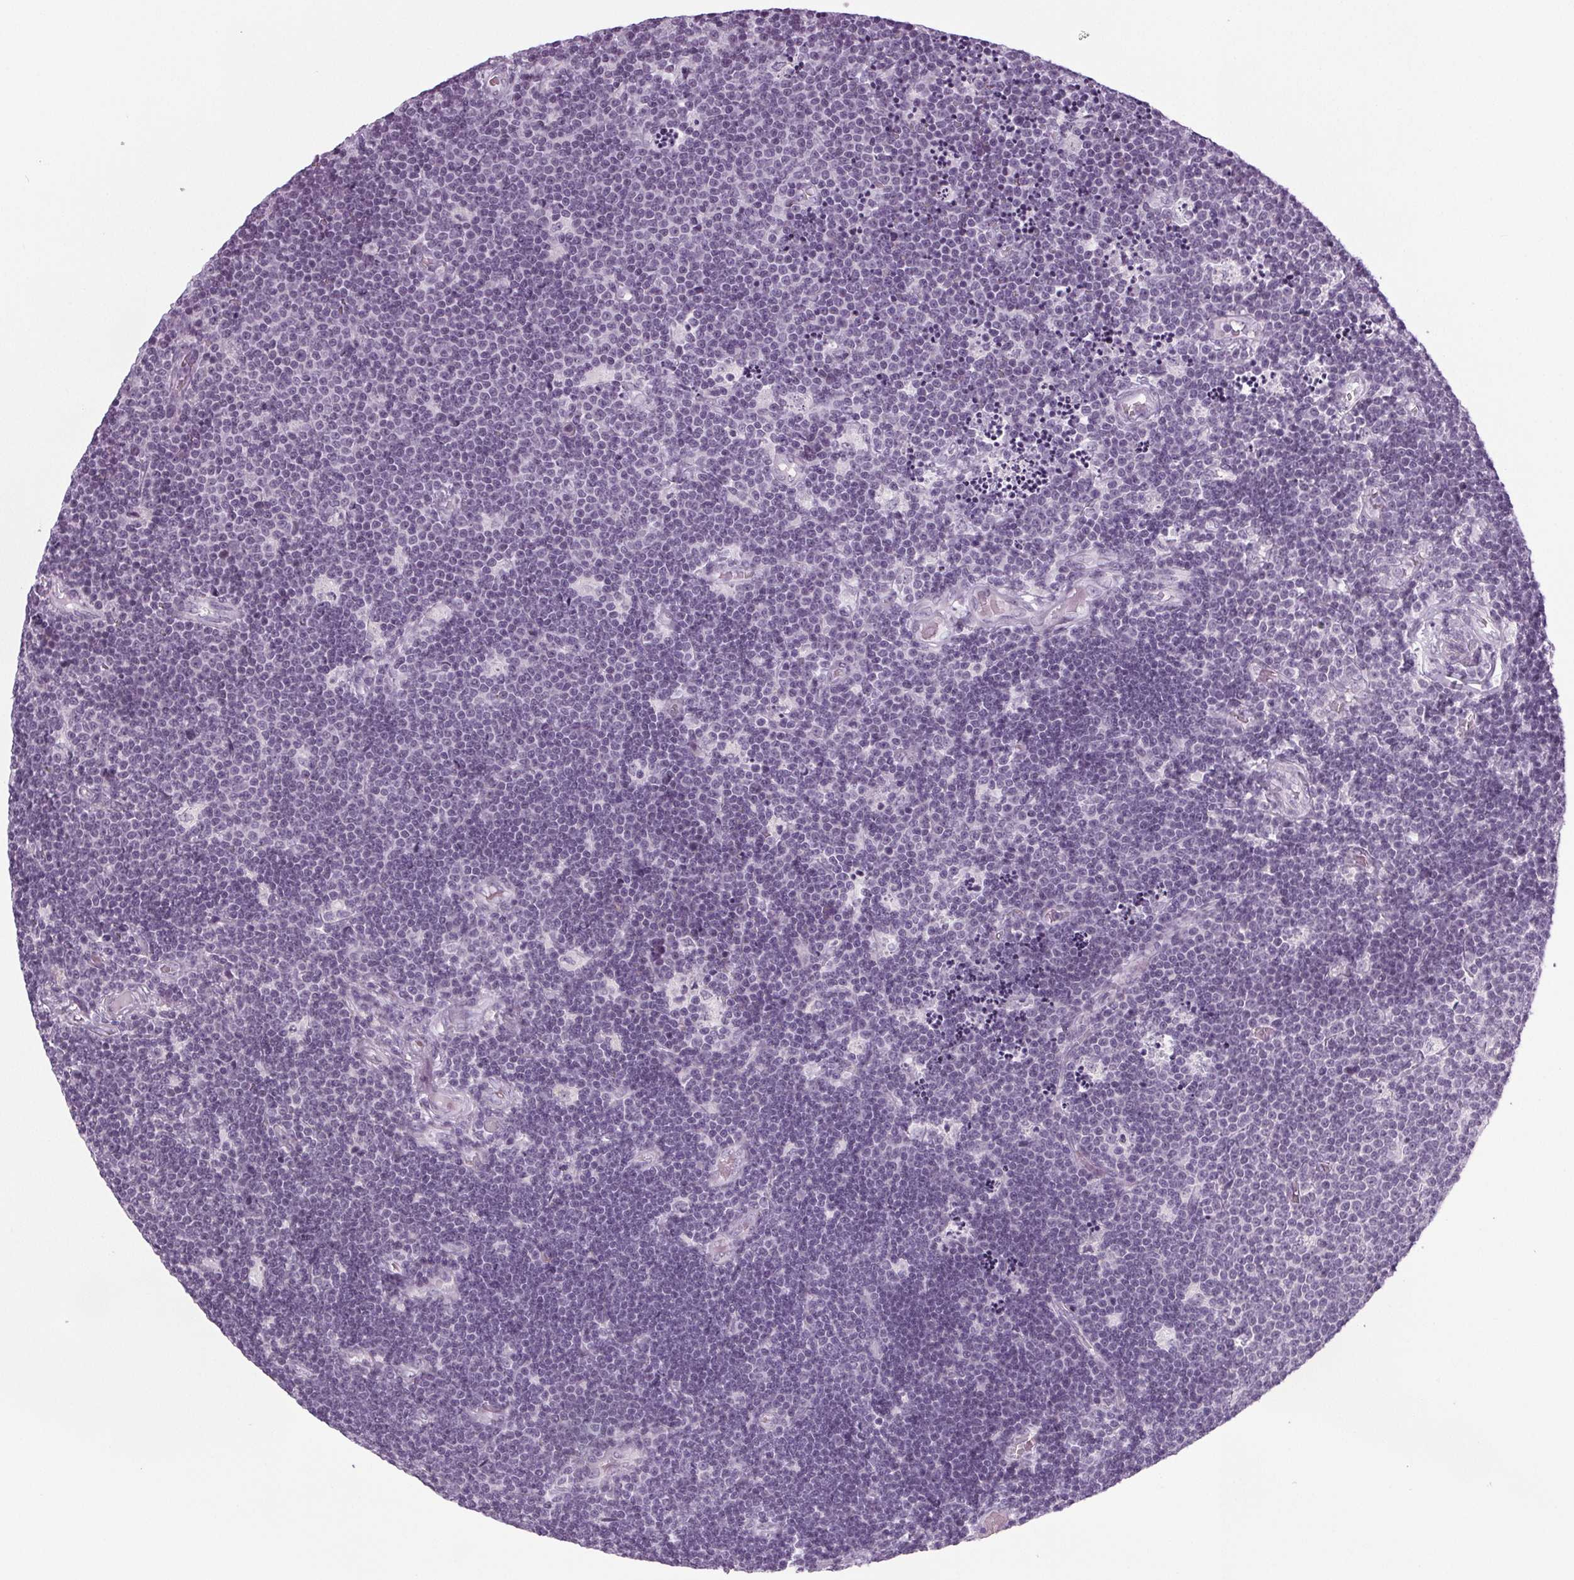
{"staining": {"intensity": "negative", "quantity": "none", "location": "none"}, "tissue": "lymphoma", "cell_type": "Tumor cells", "image_type": "cancer", "snomed": [{"axis": "morphology", "description": "Malignant lymphoma, non-Hodgkin's type, Low grade"}, {"axis": "topography", "description": "Brain"}], "caption": "Immunohistochemistry (IHC) histopathology image of neoplastic tissue: low-grade malignant lymphoma, non-Hodgkin's type stained with DAB (3,3'-diaminobenzidine) exhibits no significant protein staining in tumor cells.", "gene": "IGF2BP1", "patient": {"sex": "female", "age": 66}}